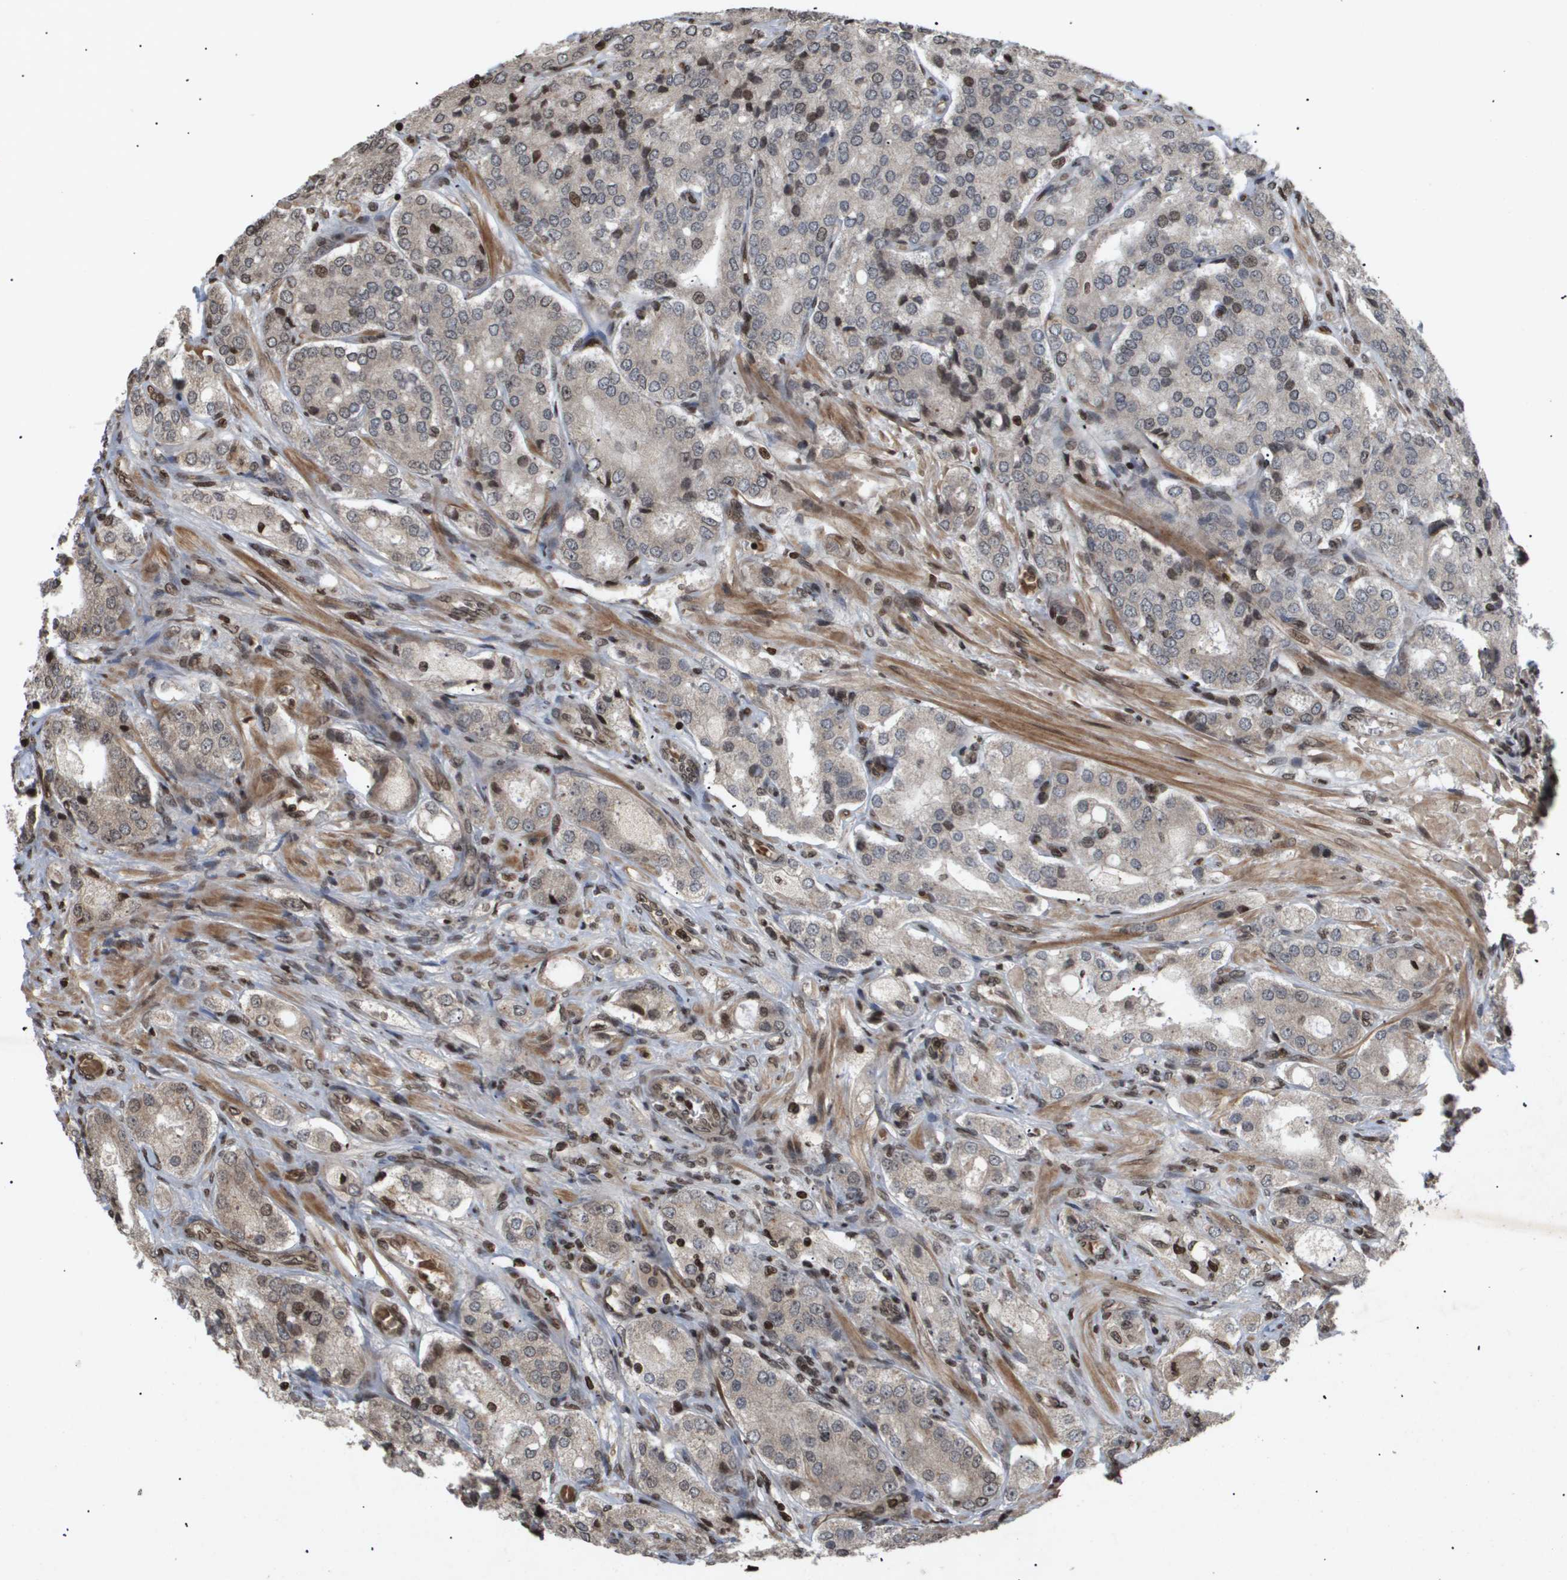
{"staining": {"intensity": "moderate", "quantity": "<25%", "location": "nuclear"}, "tissue": "prostate cancer", "cell_type": "Tumor cells", "image_type": "cancer", "snomed": [{"axis": "morphology", "description": "Adenocarcinoma, High grade"}, {"axis": "topography", "description": "Prostate"}], "caption": "Immunohistochemical staining of adenocarcinoma (high-grade) (prostate) displays low levels of moderate nuclear expression in approximately <25% of tumor cells. (Brightfield microscopy of DAB IHC at high magnification).", "gene": "HSPA6", "patient": {"sex": "male", "age": 65}}